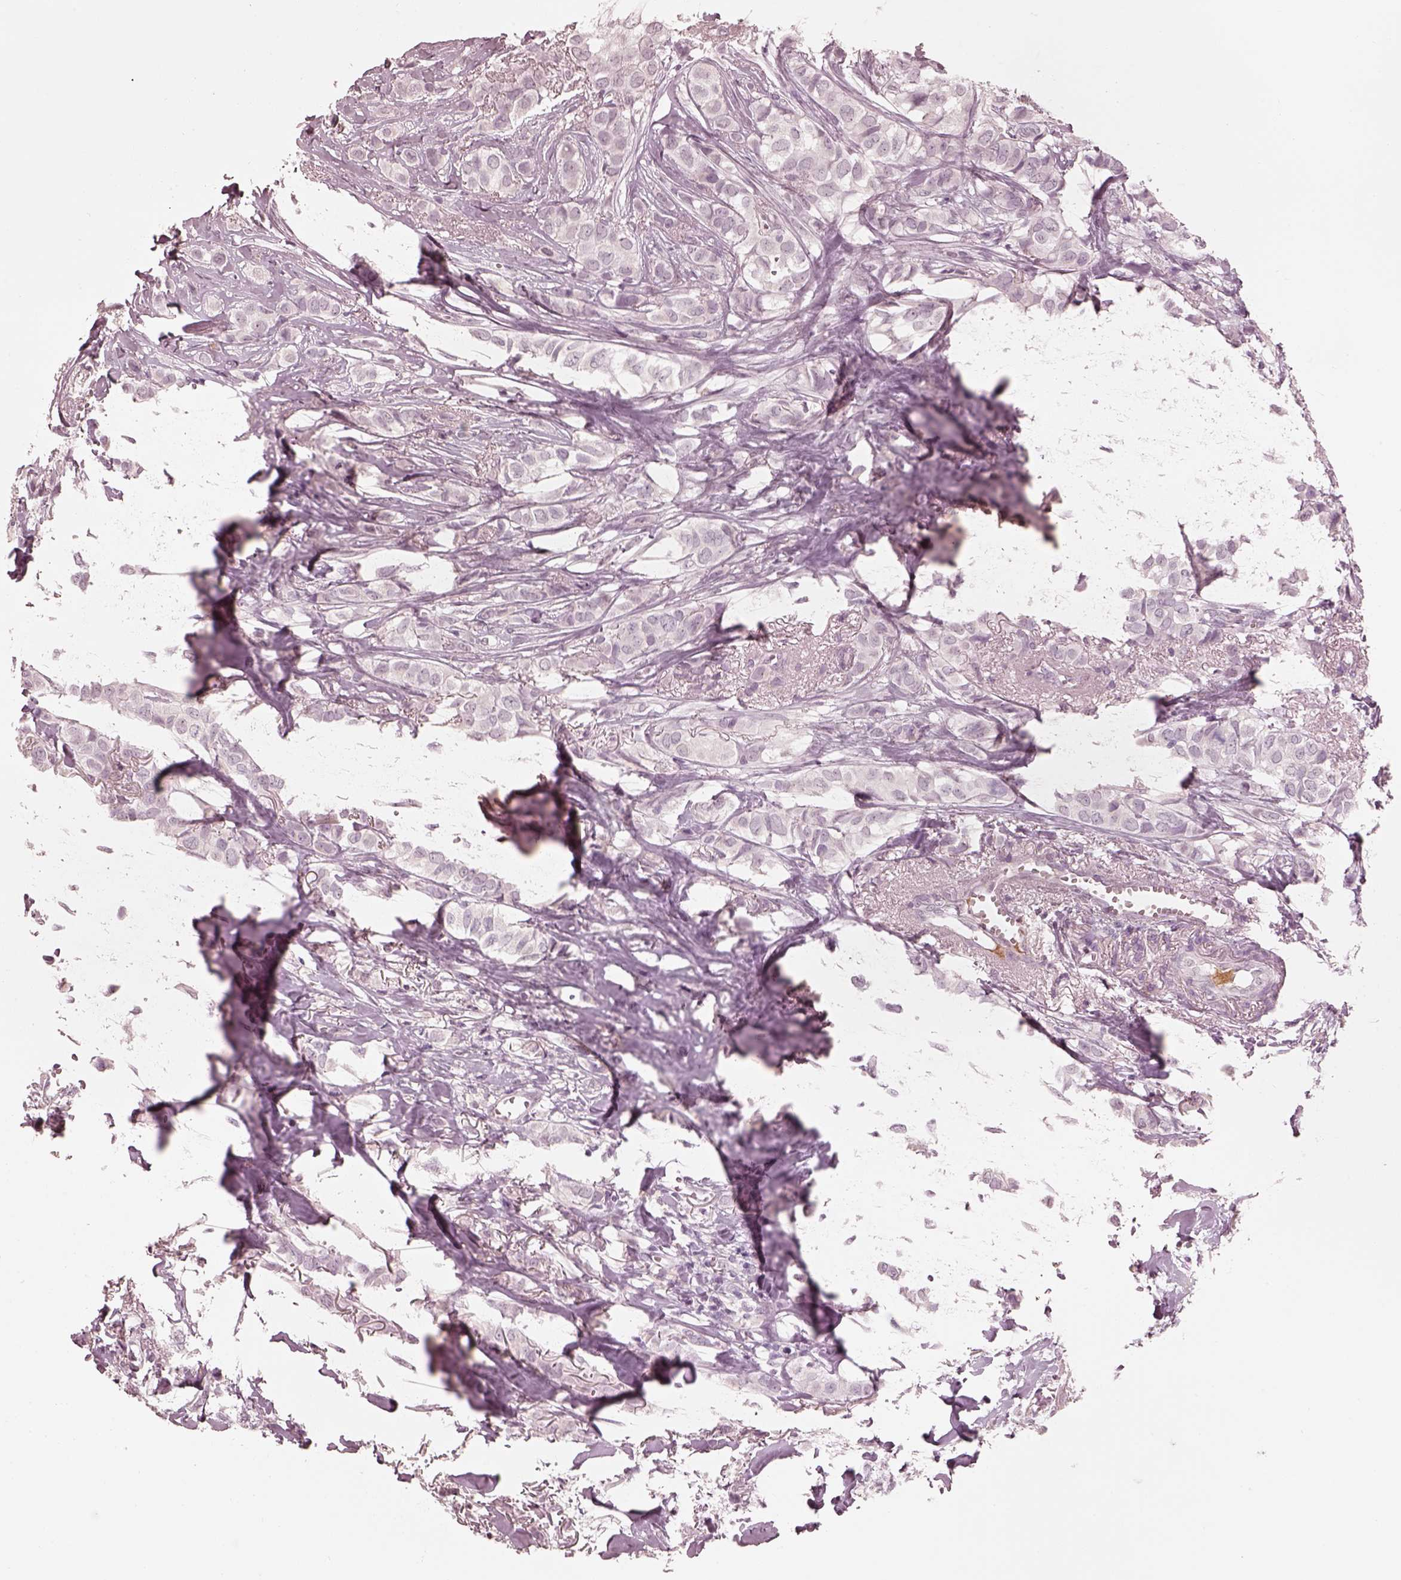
{"staining": {"intensity": "negative", "quantity": "none", "location": "none"}, "tissue": "breast cancer", "cell_type": "Tumor cells", "image_type": "cancer", "snomed": [{"axis": "morphology", "description": "Duct carcinoma"}, {"axis": "topography", "description": "Breast"}], "caption": "Immunohistochemistry micrograph of neoplastic tissue: human breast cancer (intraductal carcinoma) stained with DAB reveals no significant protein staining in tumor cells. The staining is performed using DAB (3,3'-diaminobenzidine) brown chromogen with nuclei counter-stained in using hematoxylin.", "gene": "KCNA2", "patient": {"sex": "female", "age": 85}}